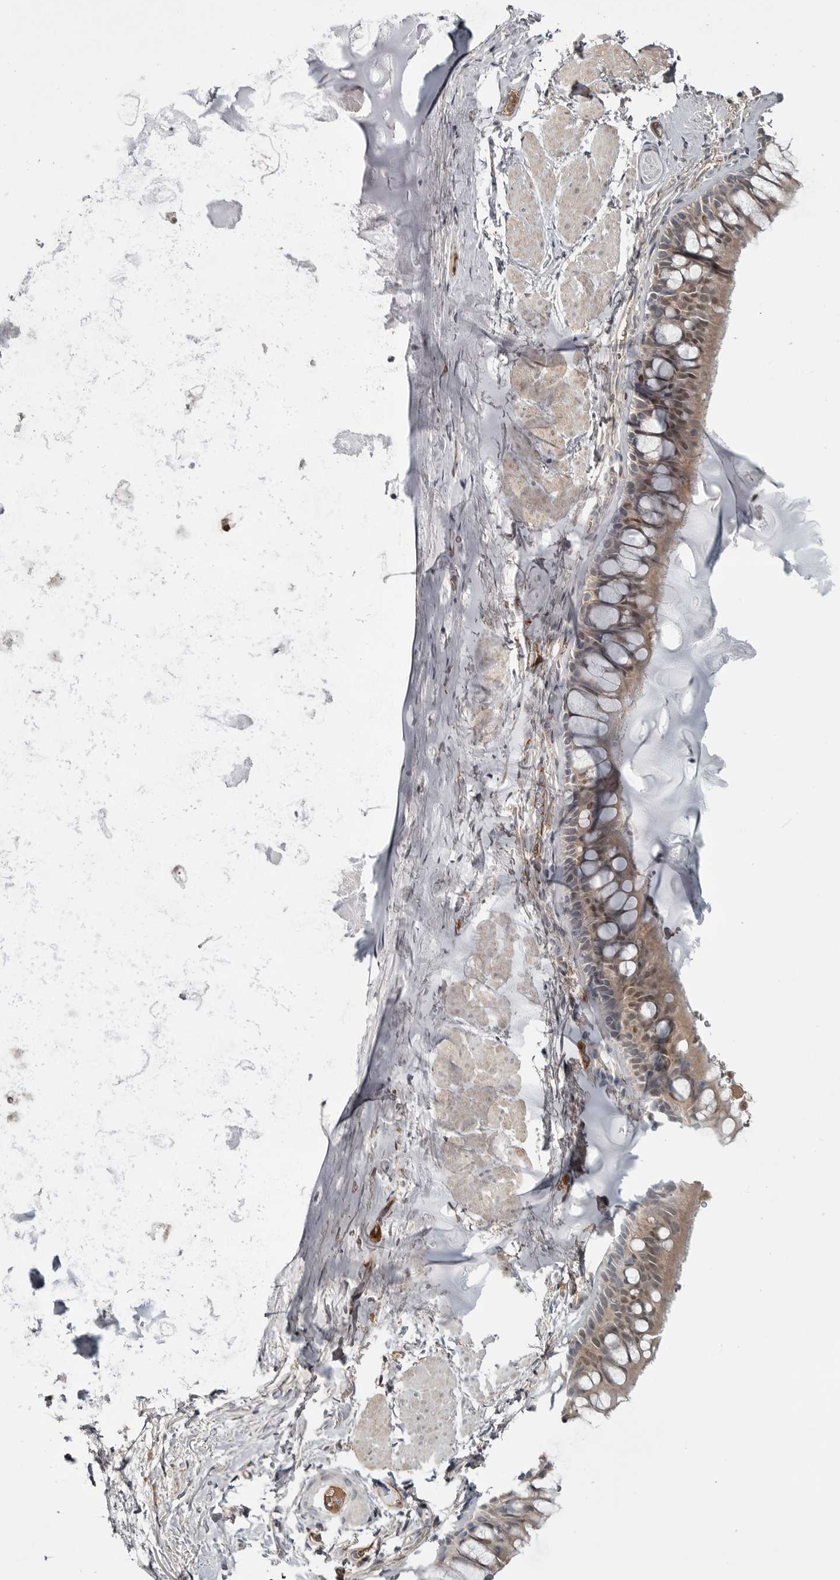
{"staining": {"intensity": "weak", "quantity": "25%-75%", "location": "cytoplasmic/membranous"}, "tissue": "bronchus", "cell_type": "Respiratory epithelial cells", "image_type": "normal", "snomed": [{"axis": "morphology", "description": "Normal tissue, NOS"}, {"axis": "topography", "description": "Cartilage tissue"}, {"axis": "topography", "description": "Bronchus"}], "caption": "The histopathology image displays immunohistochemical staining of unremarkable bronchus. There is weak cytoplasmic/membranous staining is identified in about 25%-75% of respiratory epithelial cells. (Stains: DAB in brown, nuclei in blue, Microscopy: brightfield microscopy at high magnification).", "gene": "ZNF277", "patient": {"sex": "female", "age": 53}}